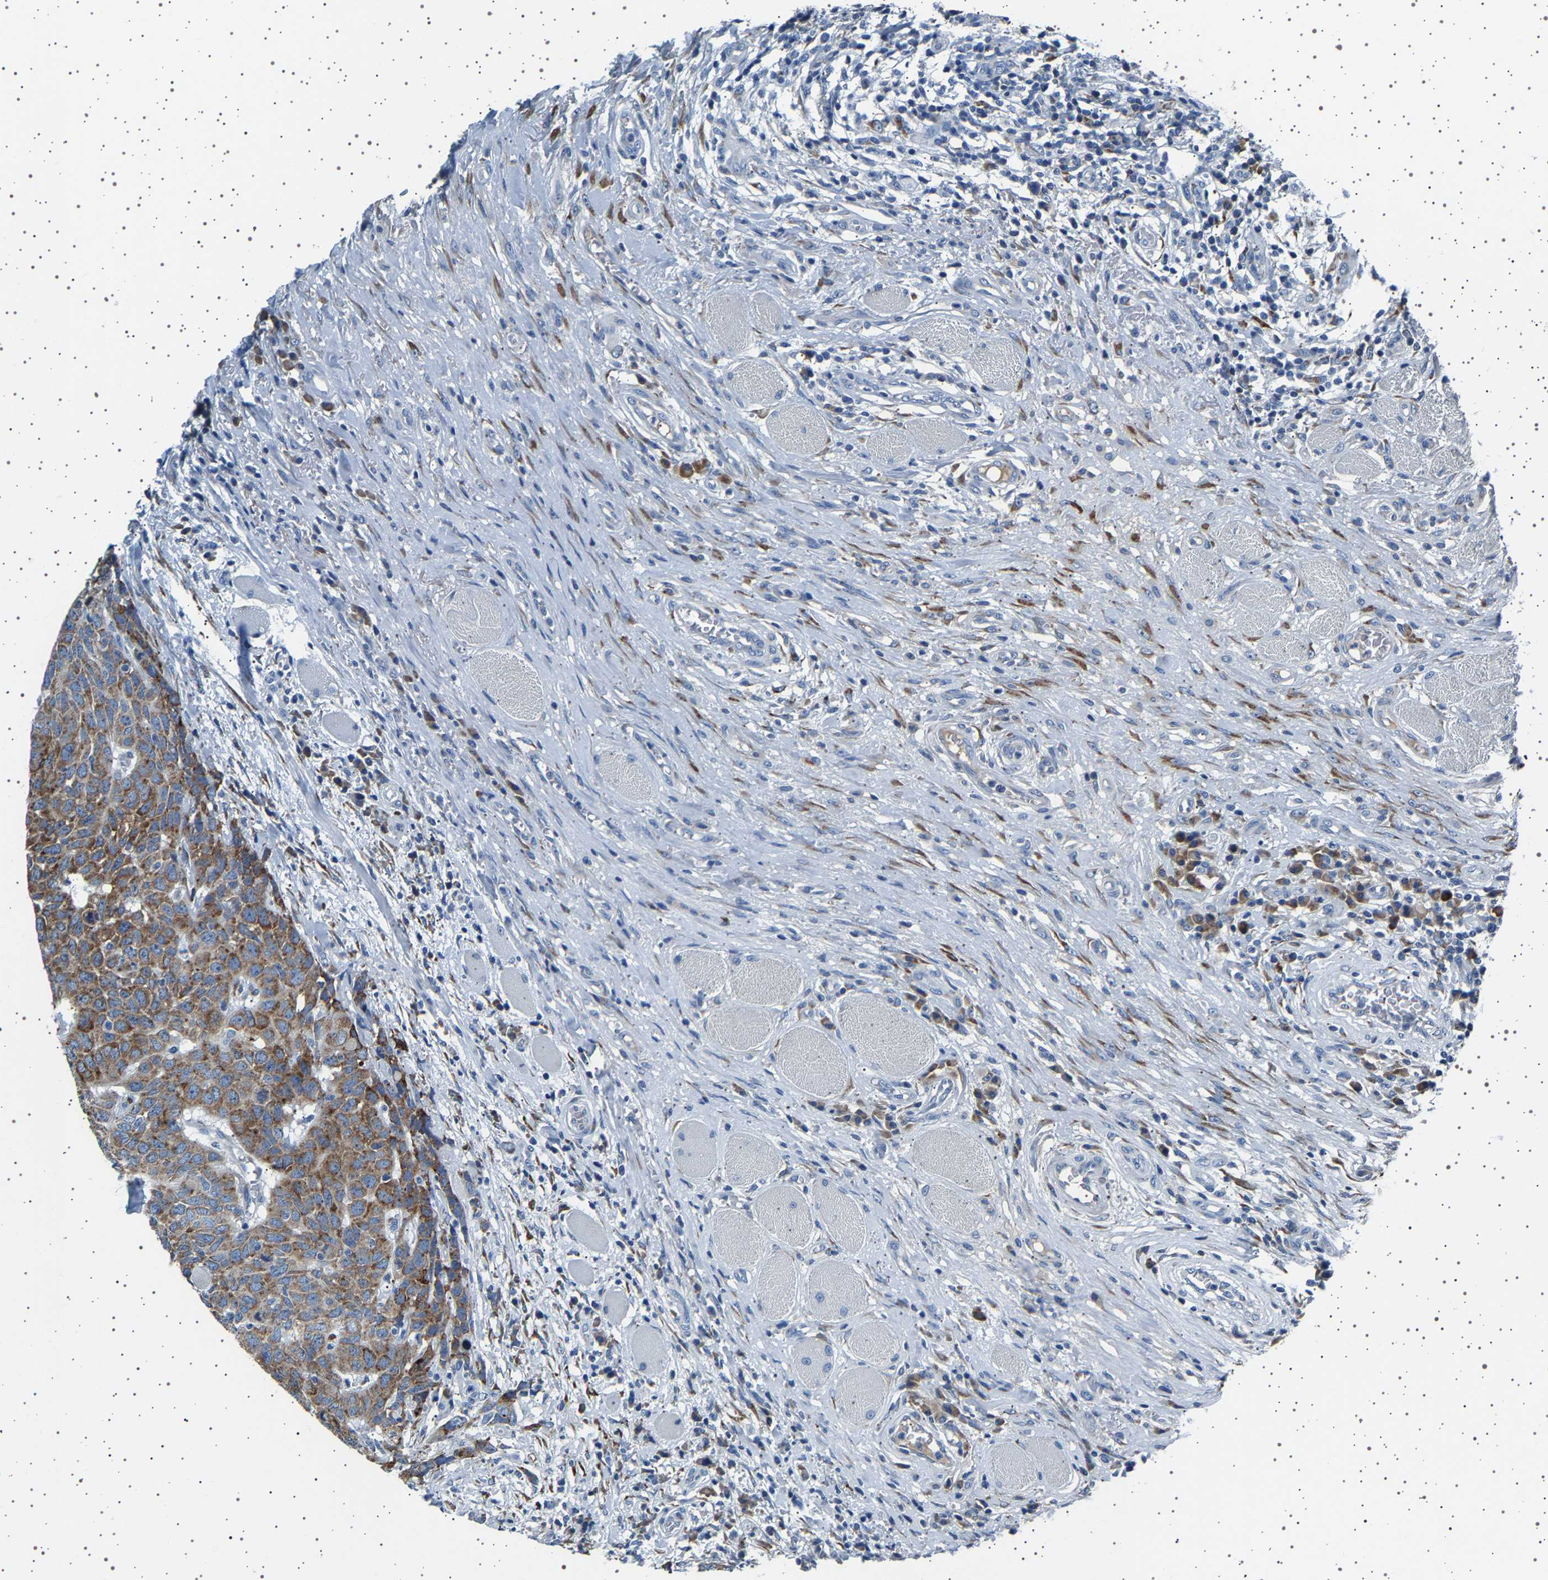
{"staining": {"intensity": "moderate", "quantity": ">75%", "location": "cytoplasmic/membranous"}, "tissue": "head and neck cancer", "cell_type": "Tumor cells", "image_type": "cancer", "snomed": [{"axis": "morphology", "description": "Squamous cell carcinoma, NOS"}, {"axis": "topography", "description": "Head-Neck"}], "caption": "There is medium levels of moderate cytoplasmic/membranous expression in tumor cells of squamous cell carcinoma (head and neck), as demonstrated by immunohistochemical staining (brown color).", "gene": "FTCD", "patient": {"sex": "male", "age": 66}}